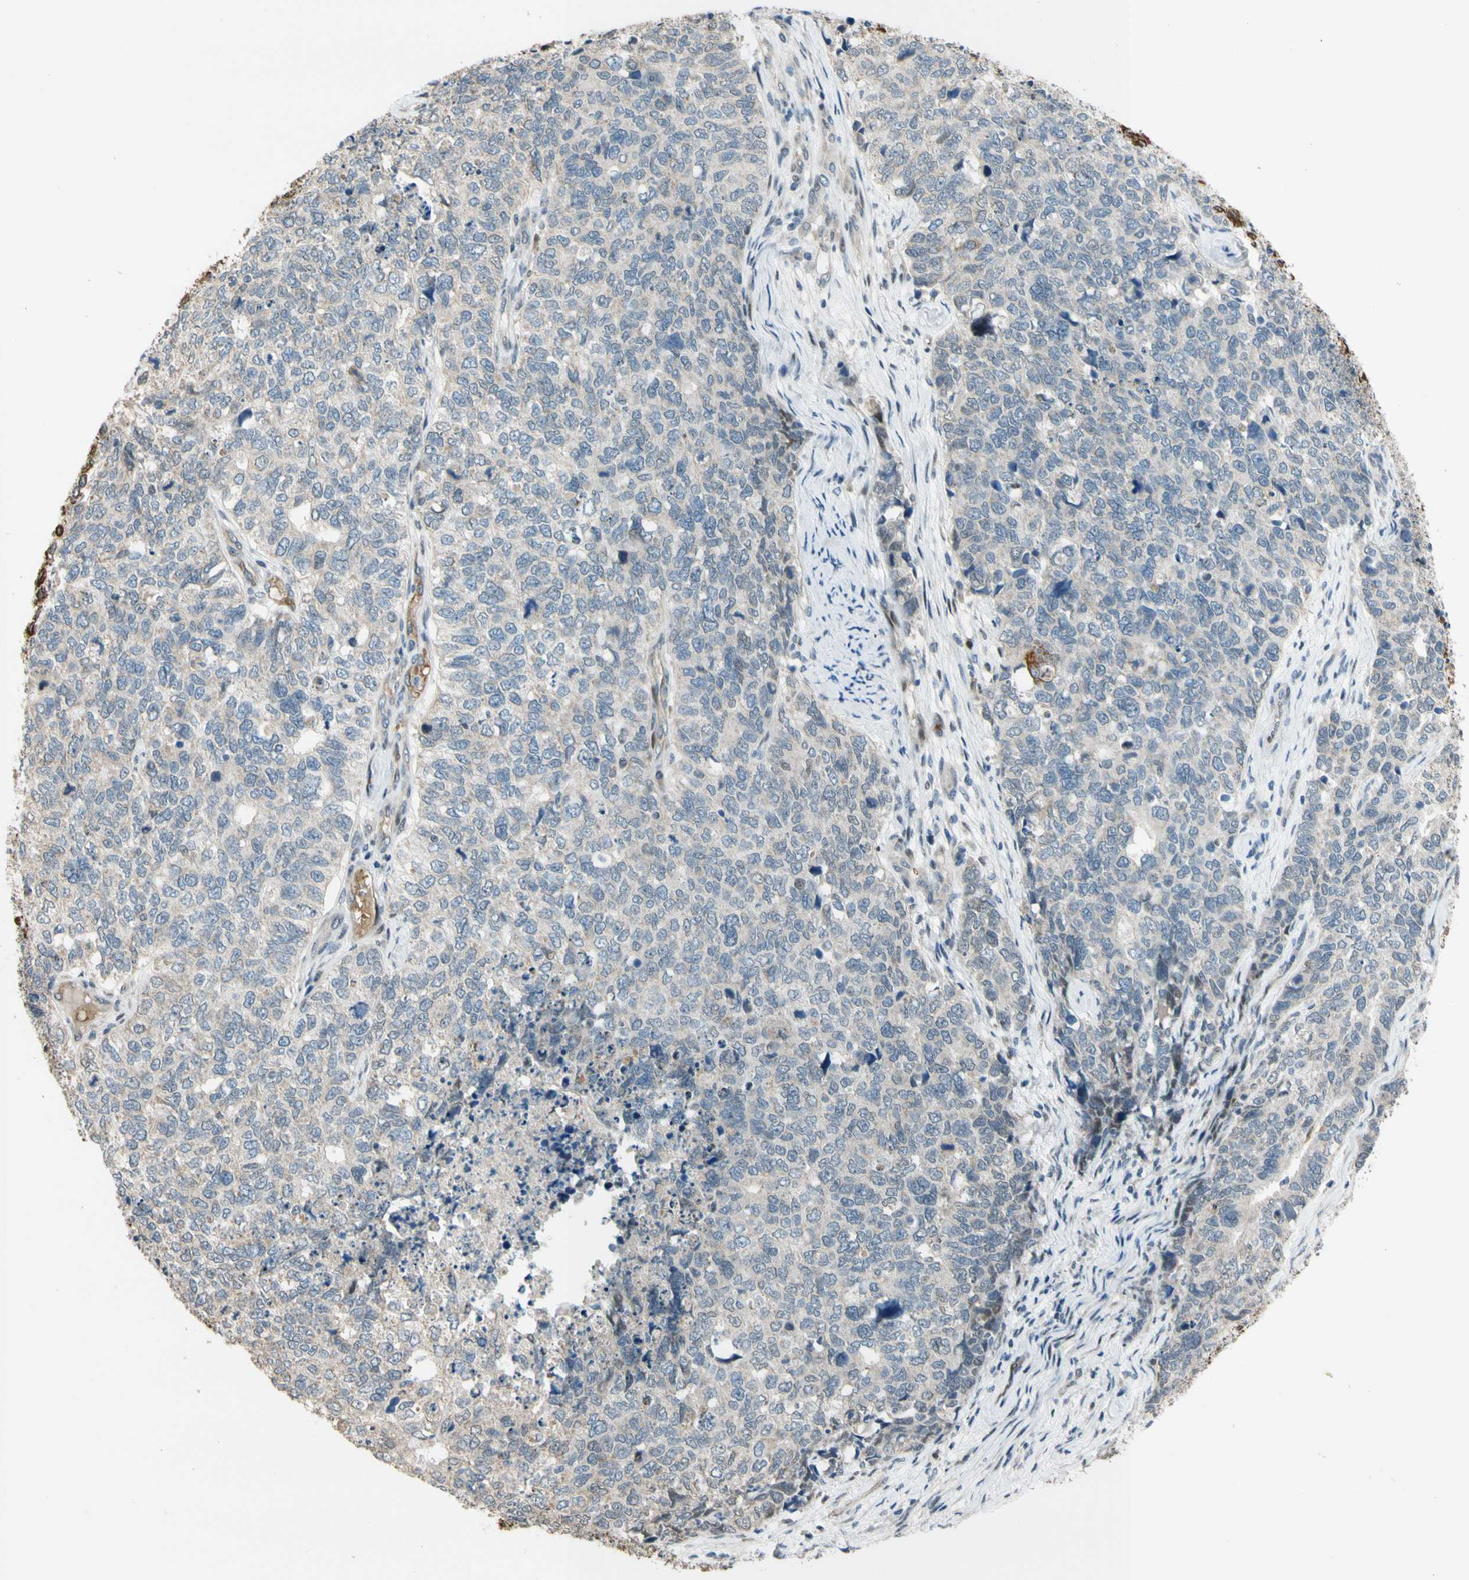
{"staining": {"intensity": "negative", "quantity": "none", "location": "none"}, "tissue": "cervical cancer", "cell_type": "Tumor cells", "image_type": "cancer", "snomed": [{"axis": "morphology", "description": "Squamous cell carcinoma, NOS"}, {"axis": "topography", "description": "Cervix"}], "caption": "High power microscopy image of an immunohistochemistry (IHC) image of cervical squamous cell carcinoma, revealing no significant staining in tumor cells. The staining was performed using DAB (3,3'-diaminobenzidine) to visualize the protein expression in brown, while the nuclei were stained in blue with hematoxylin (Magnification: 20x).", "gene": "ZNF184", "patient": {"sex": "female", "age": 63}}